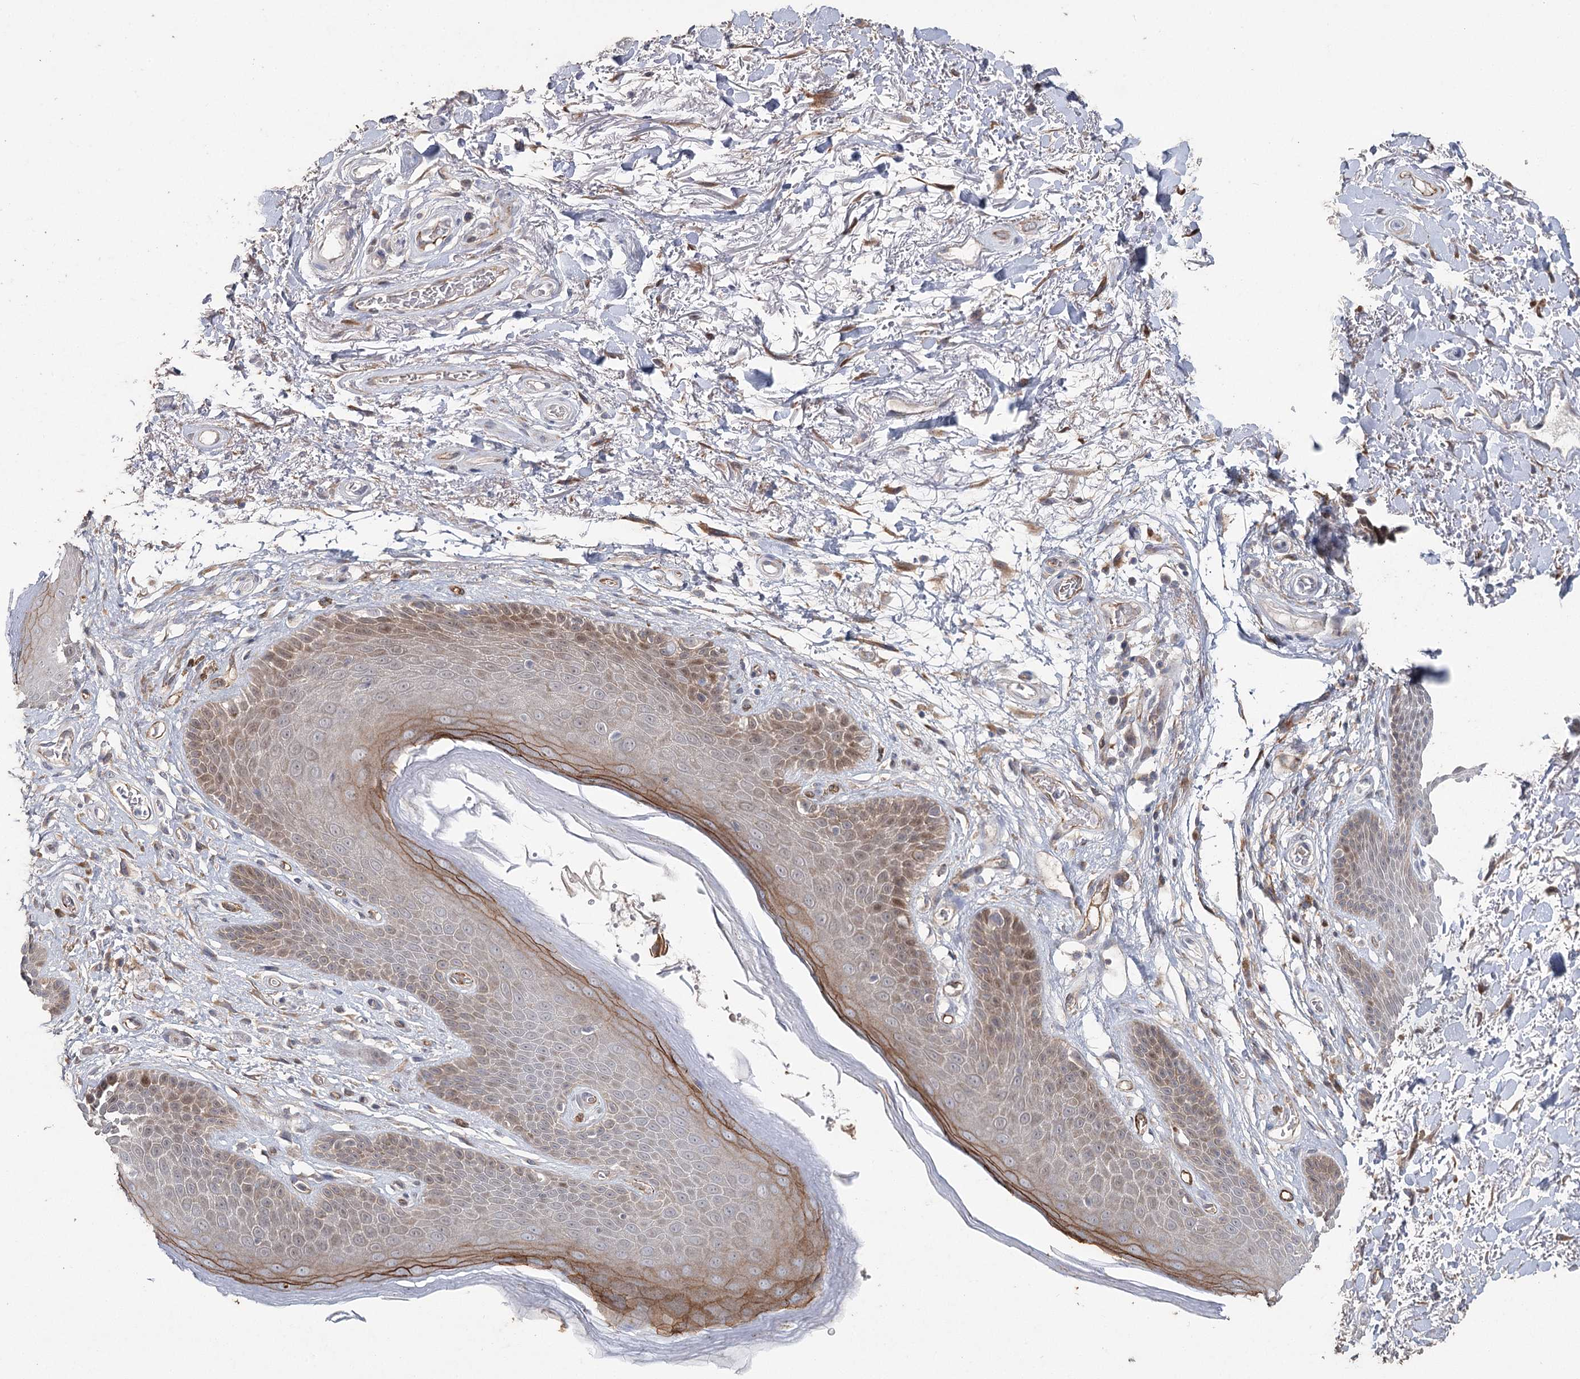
{"staining": {"intensity": "moderate", "quantity": "25%-75%", "location": "cytoplasmic/membranous"}, "tissue": "skin", "cell_type": "Epidermal cells", "image_type": "normal", "snomed": [{"axis": "morphology", "description": "Normal tissue, NOS"}, {"axis": "topography", "description": "Anal"}], "caption": "Immunohistochemical staining of benign human skin reveals medium levels of moderate cytoplasmic/membranous staining in about 25%-75% of epidermal cells.", "gene": "MAP3K13", "patient": {"sex": "male", "age": 74}}